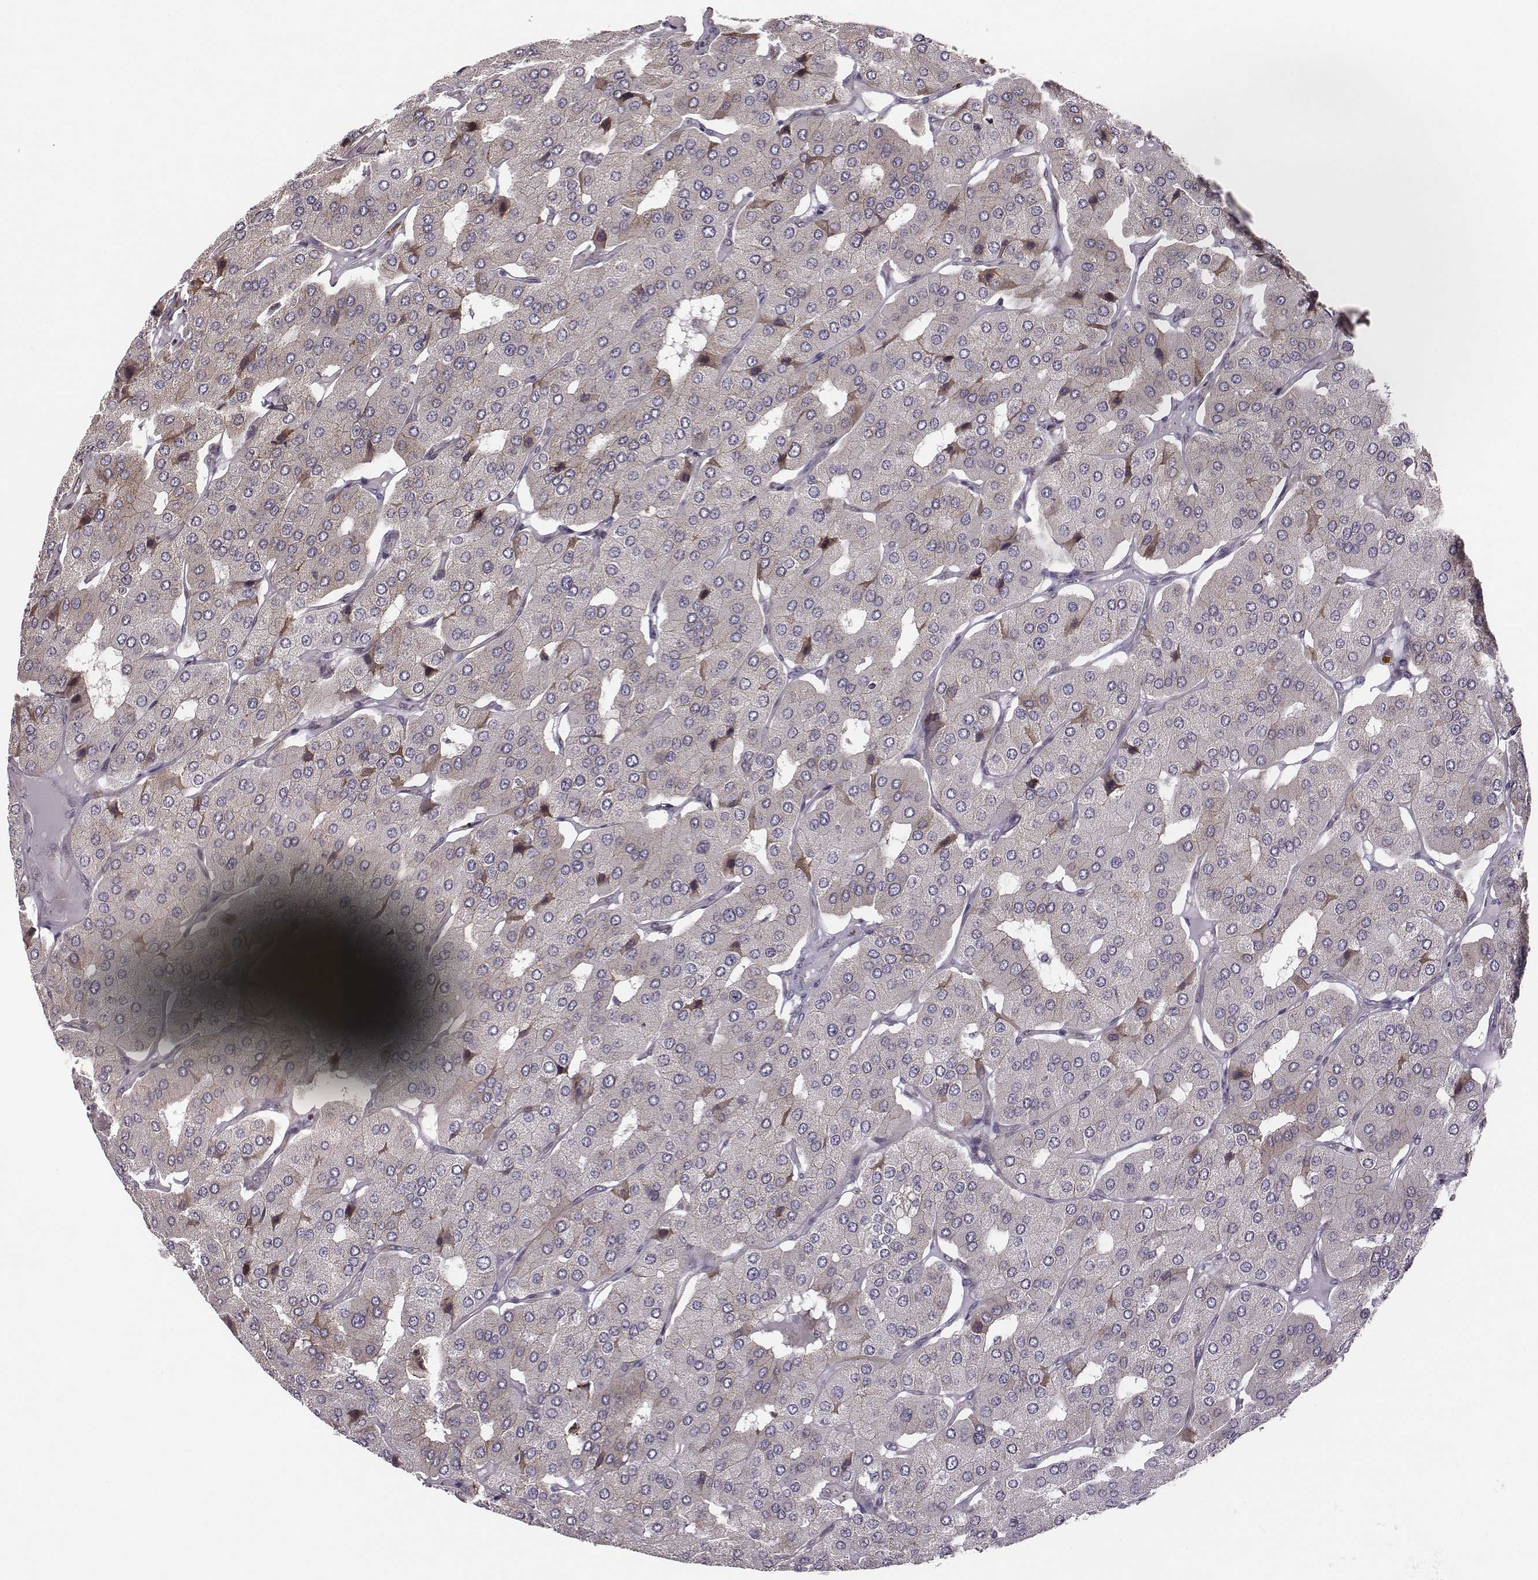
{"staining": {"intensity": "negative", "quantity": "none", "location": "none"}, "tissue": "parathyroid gland", "cell_type": "Glandular cells", "image_type": "normal", "snomed": [{"axis": "morphology", "description": "Normal tissue, NOS"}, {"axis": "morphology", "description": "Adenoma, NOS"}, {"axis": "topography", "description": "Parathyroid gland"}], "caption": "Immunohistochemistry photomicrograph of normal parathyroid gland: parathyroid gland stained with DAB demonstrates no significant protein expression in glandular cells. The staining was performed using DAB (3,3'-diaminobenzidine) to visualize the protein expression in brown, while the nuclei were stained in blue with hematoxylin (Magnification: 20x).", "gene": "SELENOI", "patient": {"sex": "female", "age": 86}}